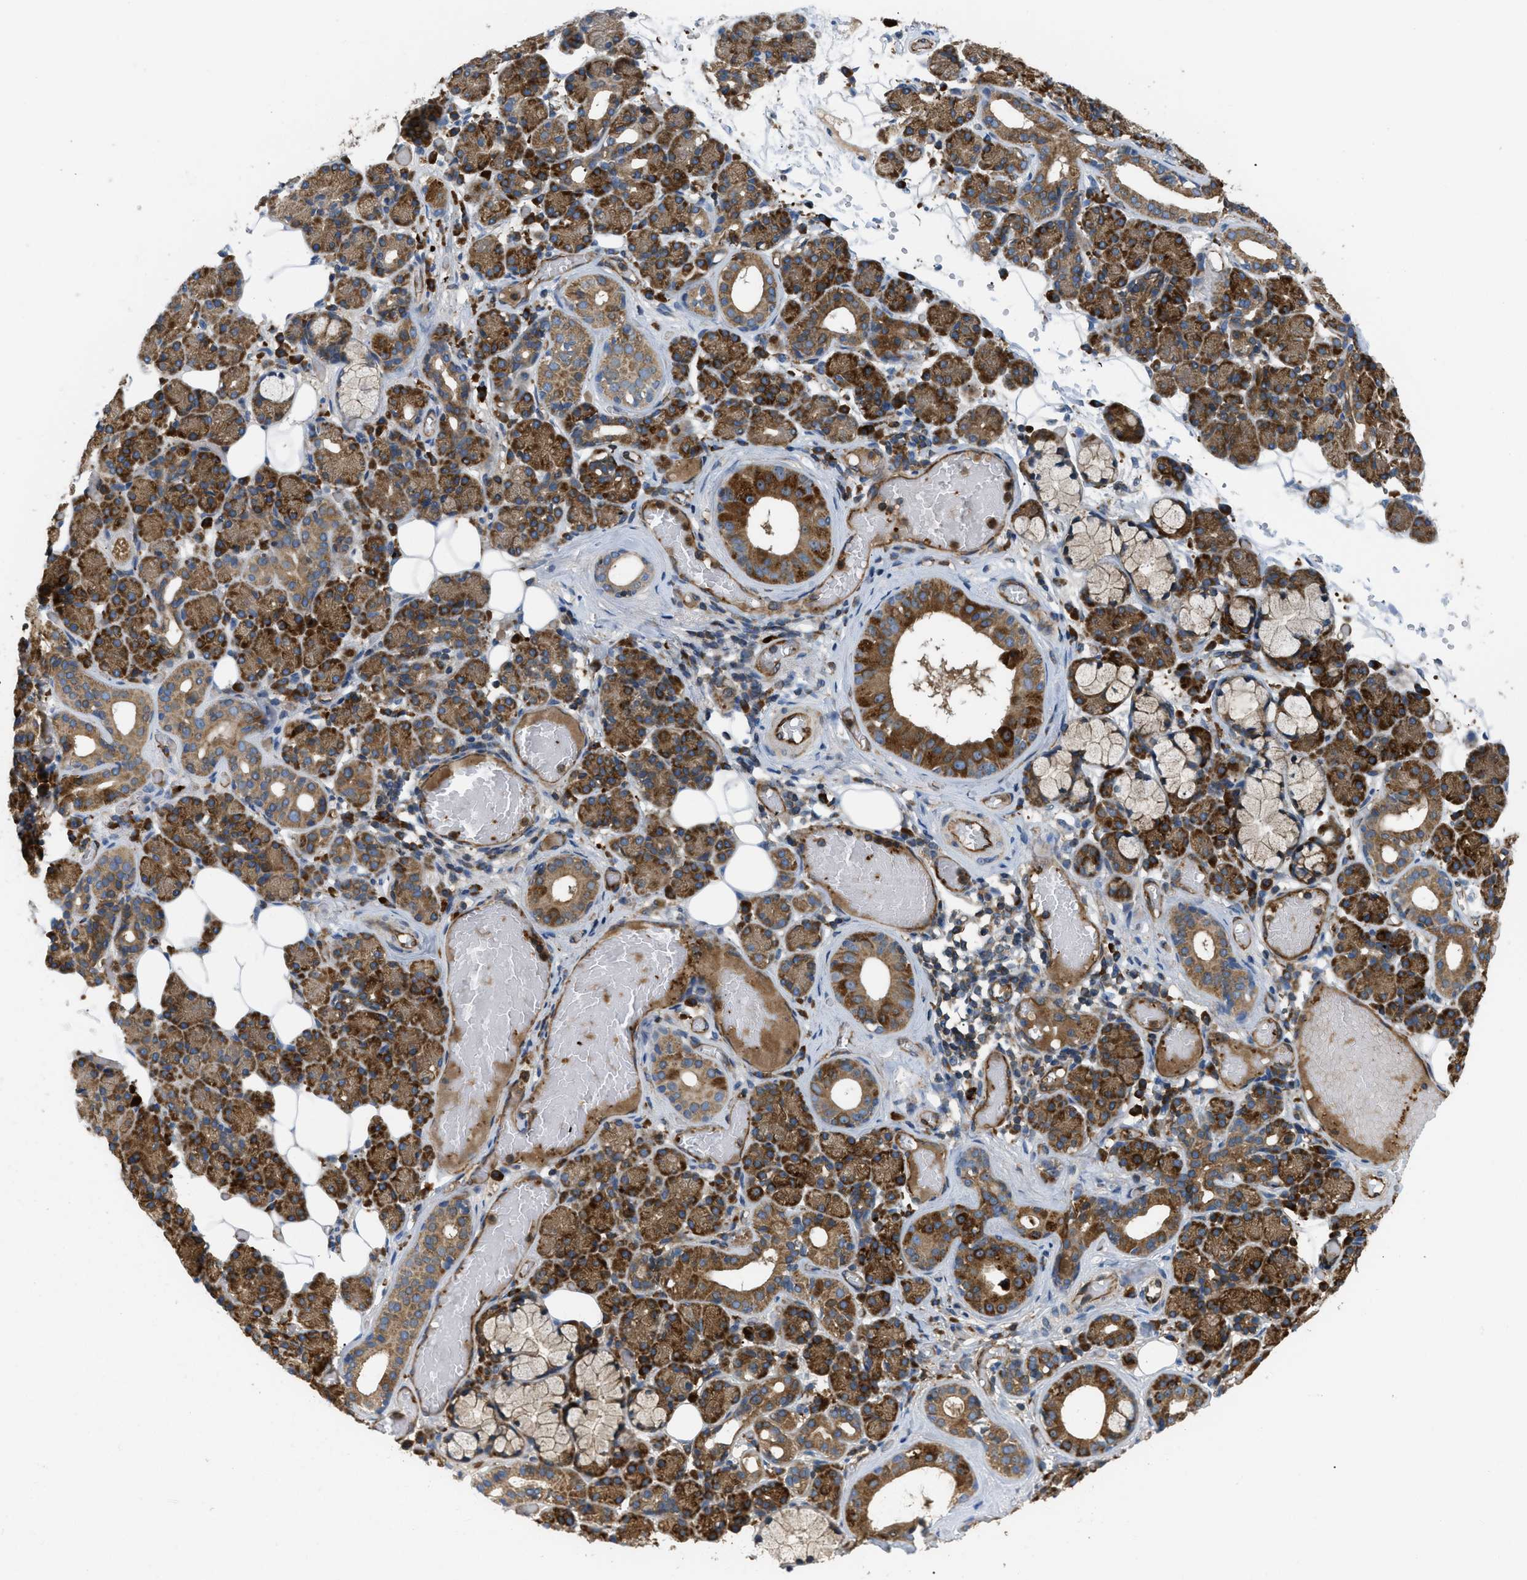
{"staining": {"intensity": "moderate", "quantity": ">75%", "location": "cytoplasmic/membranous"}, "tissue": "salivary gland", "cell_type": "Glandular cells", "image_type": "normal", "snomed": [{"axis": "morphology", "description": "Normal tissue, NOS"}, {"axis": "topography", "description": "Salivary gland"}], "caption": "Immunohistochemistry staining of benign salivary gland, which shows medium levels of moderate cytoplasmic/membranous expression in about >75% of glandular cells indicating moderate cytoplasmic/membranous protein staining. The staining was performed using DAB (3,3'-diaminobenzidine) (brown) for protein detection and nuclei were counterstained in hematoxylin (blue).", "gene": "ATP2A3", "patient": {"sex": "male", "age": 63}}